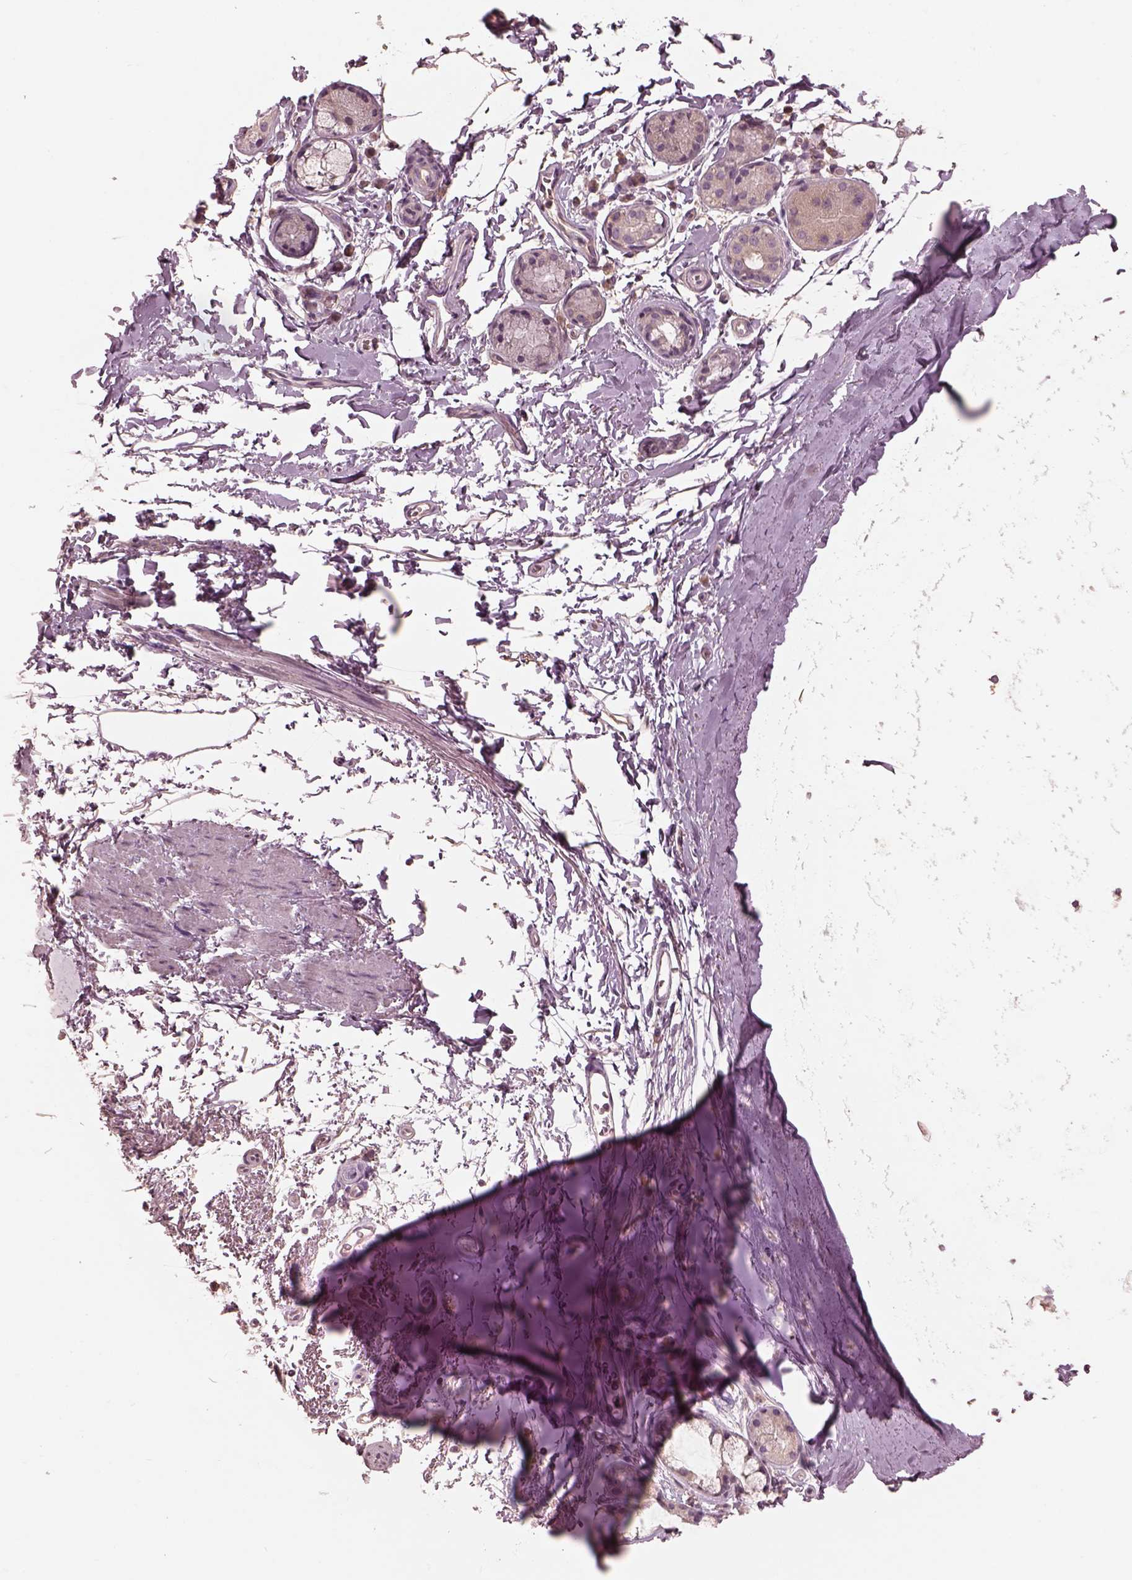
{"staining": {"intensity": "negative", "quantity": "none", "location": "none"}, "tissue": "soft tissue", "cell_type": "Chondrocytes", "image_type": "normal", "snomed": [{"axis": "morphology", "description": "Normal tissue, NOS"}, {"axis": "topography", "description": "Lymph node"}, {"axis": "topography", "description": "Bronchus"}], "caption": "The histopathology image shows no staining of chondrocytes in unremarkable soft tissue.", "gene": "PRKACG", "patient": {"sex": "female", "age": 70}}